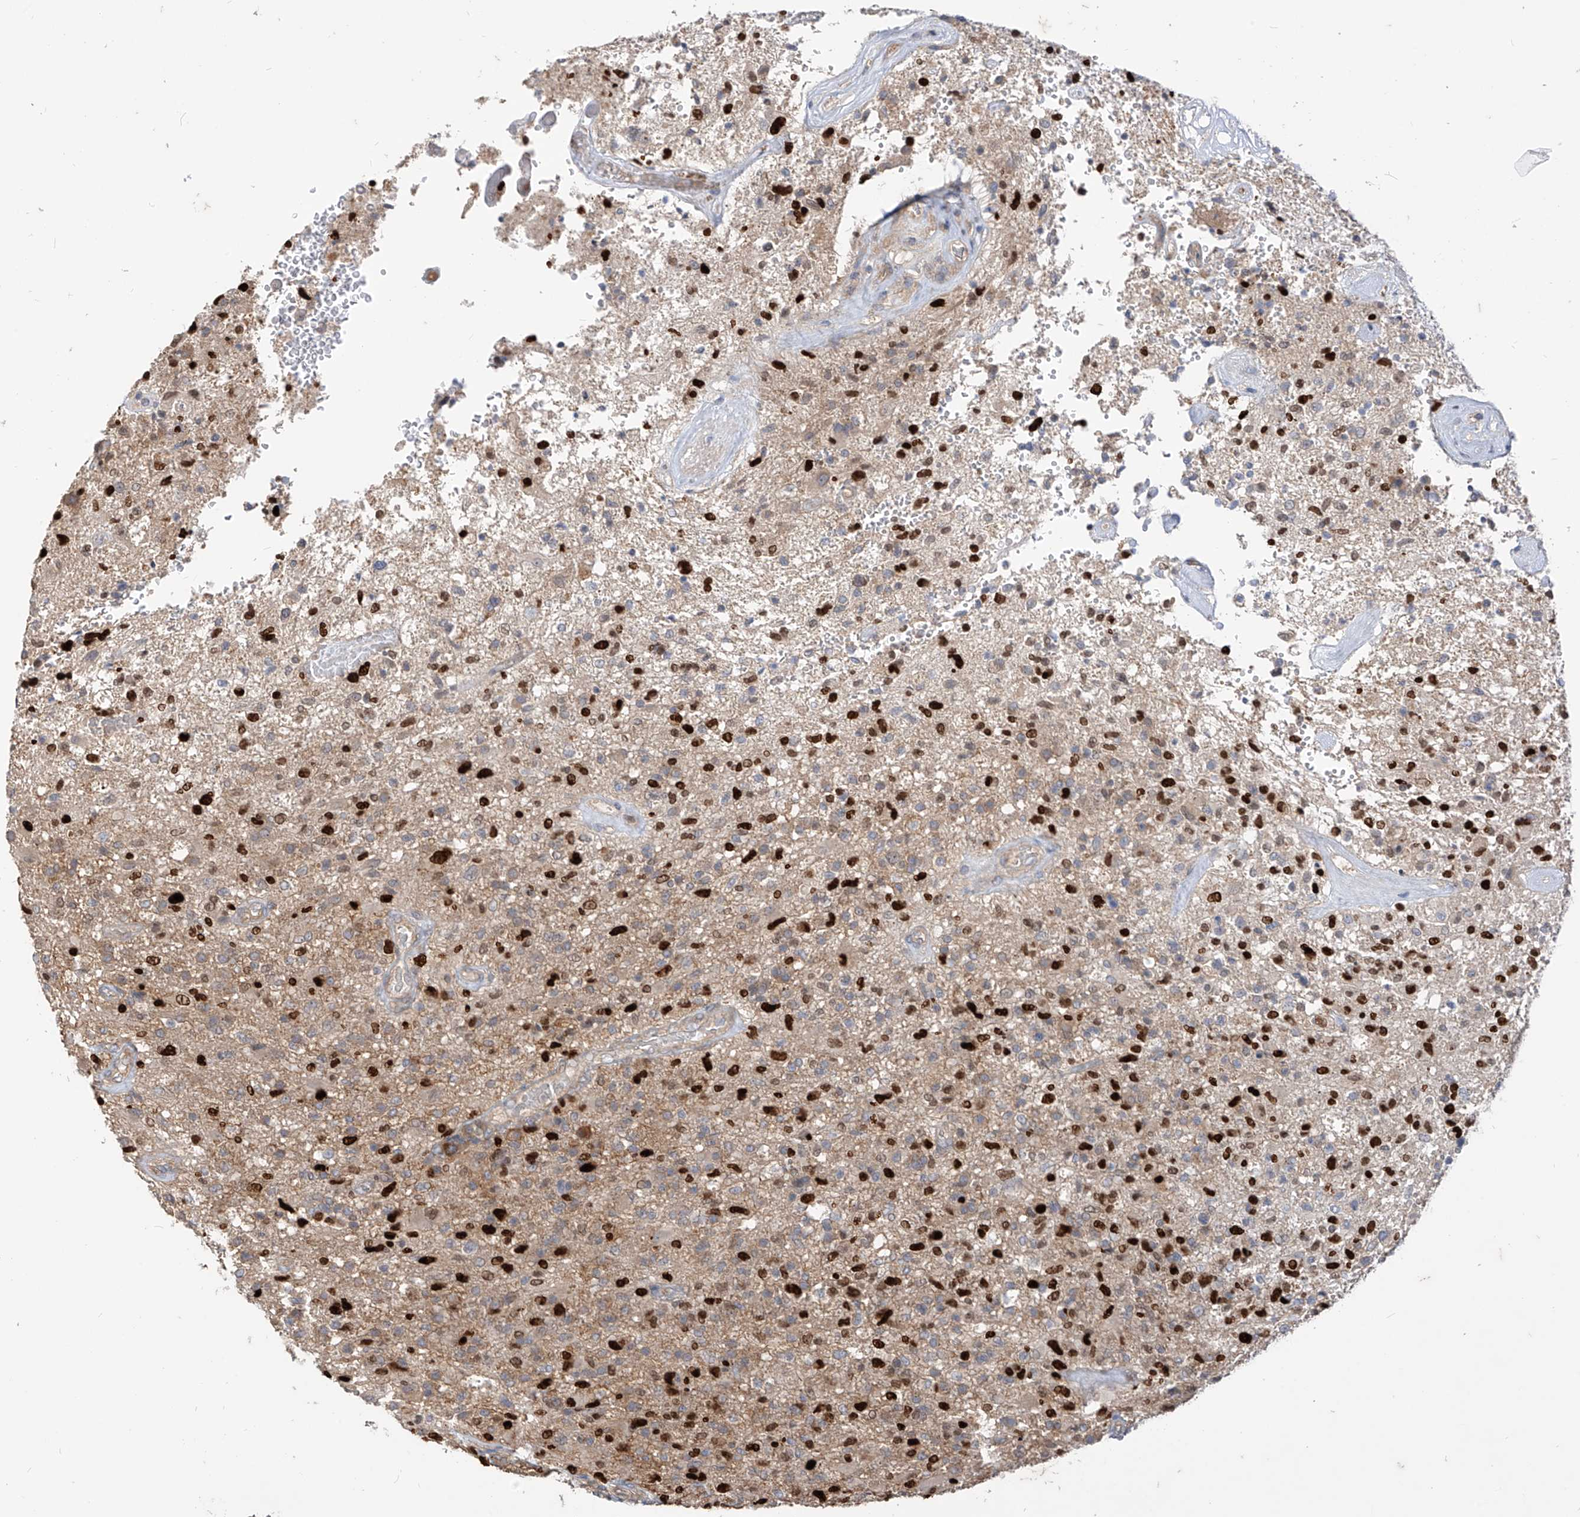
{"staining": {"intensity": "weak", "quantity": "25%-75%", "location": "cytoplasmic/membranous"}, "tissue": "glioma", "cell_type": "Tumor cells", "image_type": "cancer", "snomed": [{"axis": "morphology", "description": "Glioma, malignant, High grade"}, {"axis": "topography", "description": "Brain"}], "caption": "Glioma stained with immunohistochemistry reveals weak cytoplasmic/membranous staining in approximately 25%-75% of tumor cells.", "gene": "MTUS2", "patient": {"sex": "male", "age": 72}}